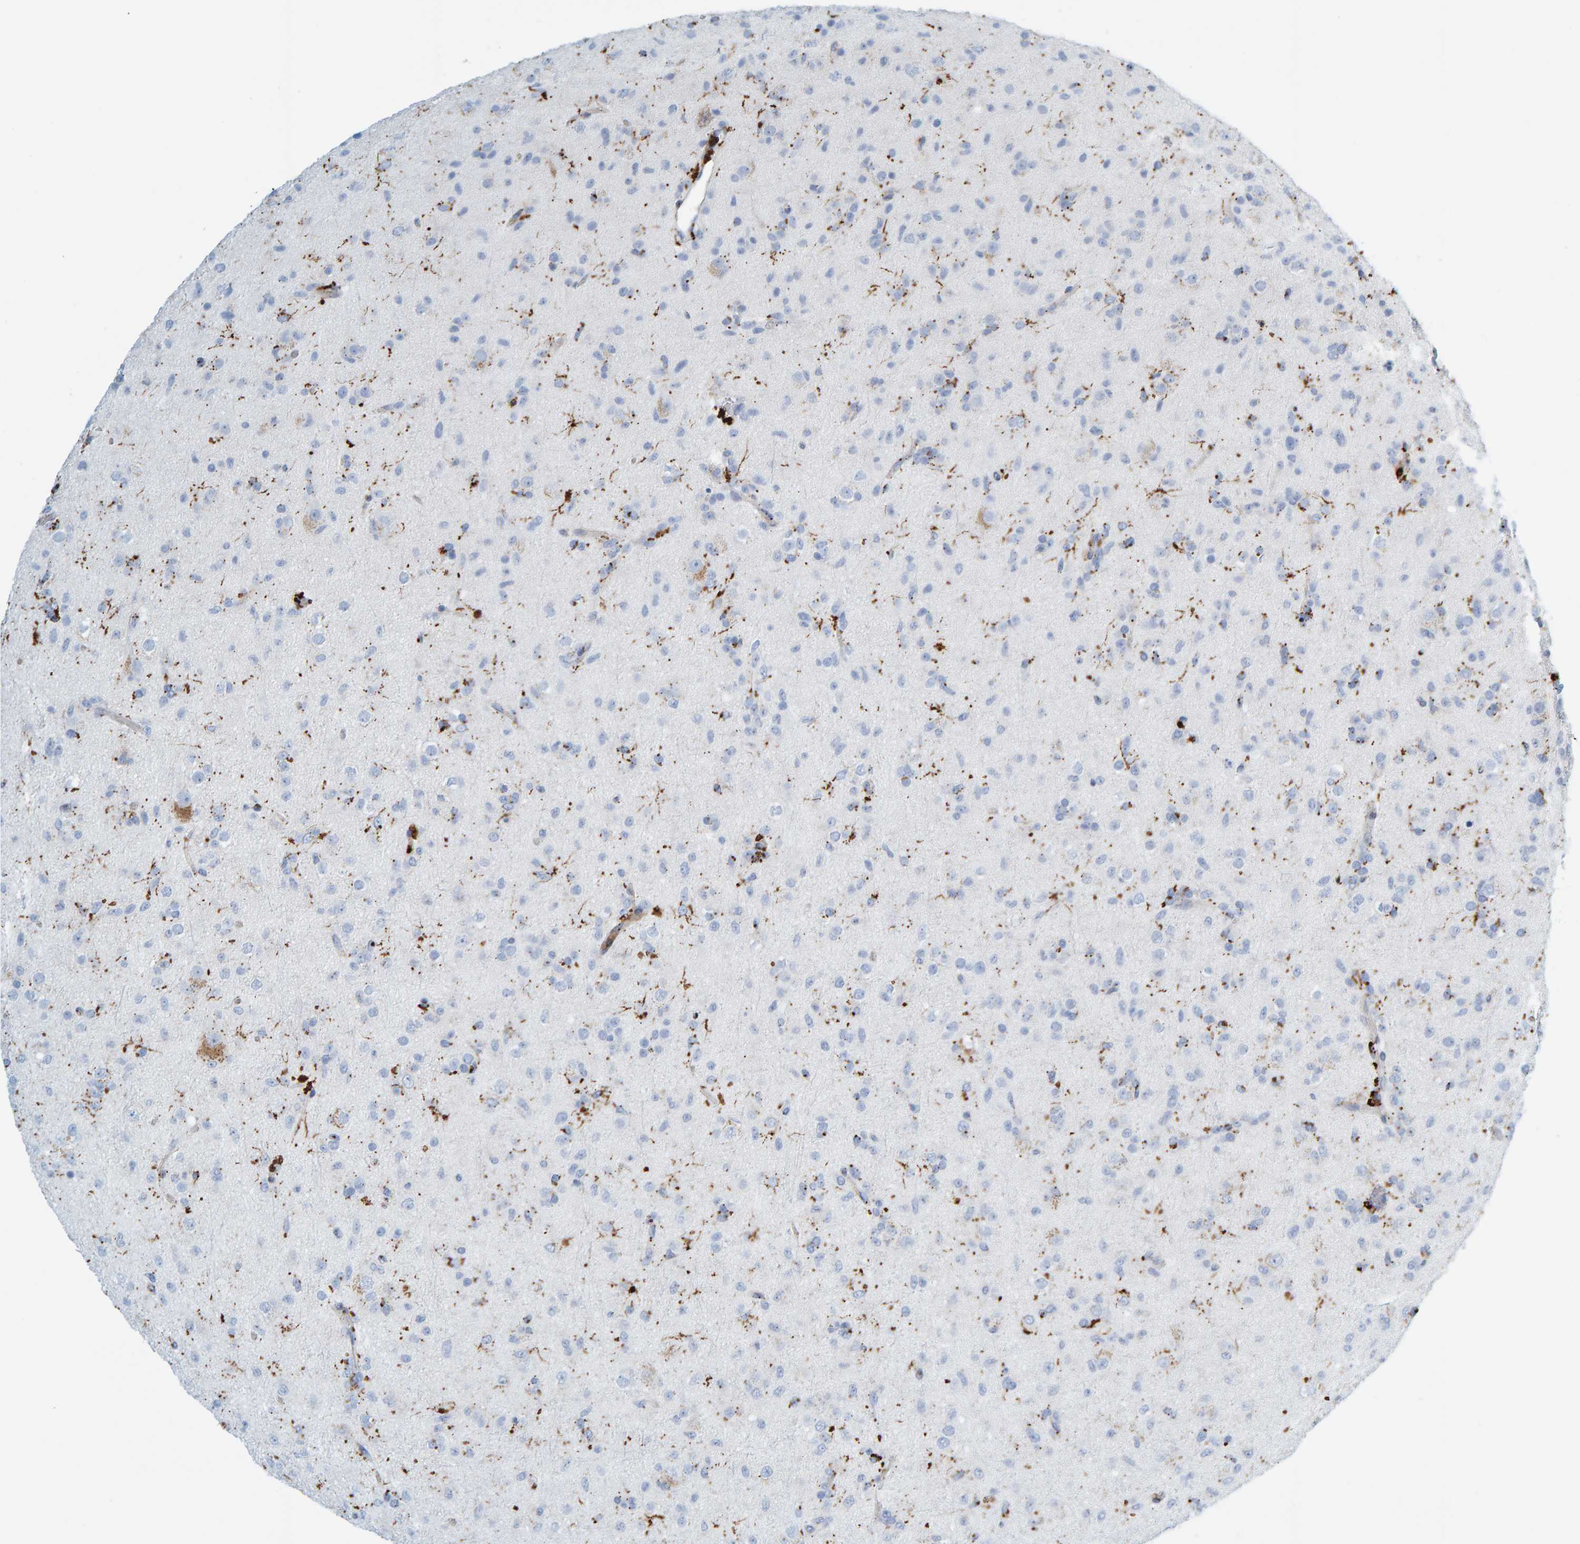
{"staining": {"intensity": "negative", "quantity": "none", "location": "none"}, "tissue": "glioma", "cell_type": "Tumor cells", "image_type": "cancer", "snomed": [{"axis": "morphology", "description": "Glioma, malignant, Low grade"}, {"axis": "topography", "description": "Brain"}], "caption": "The immunohistochemistry (IHC) histopathology image has no significant expression in tumor cells of glioma tissue.", "gene": "BIN3", "patient": {"sex": "male", "age": 65}}